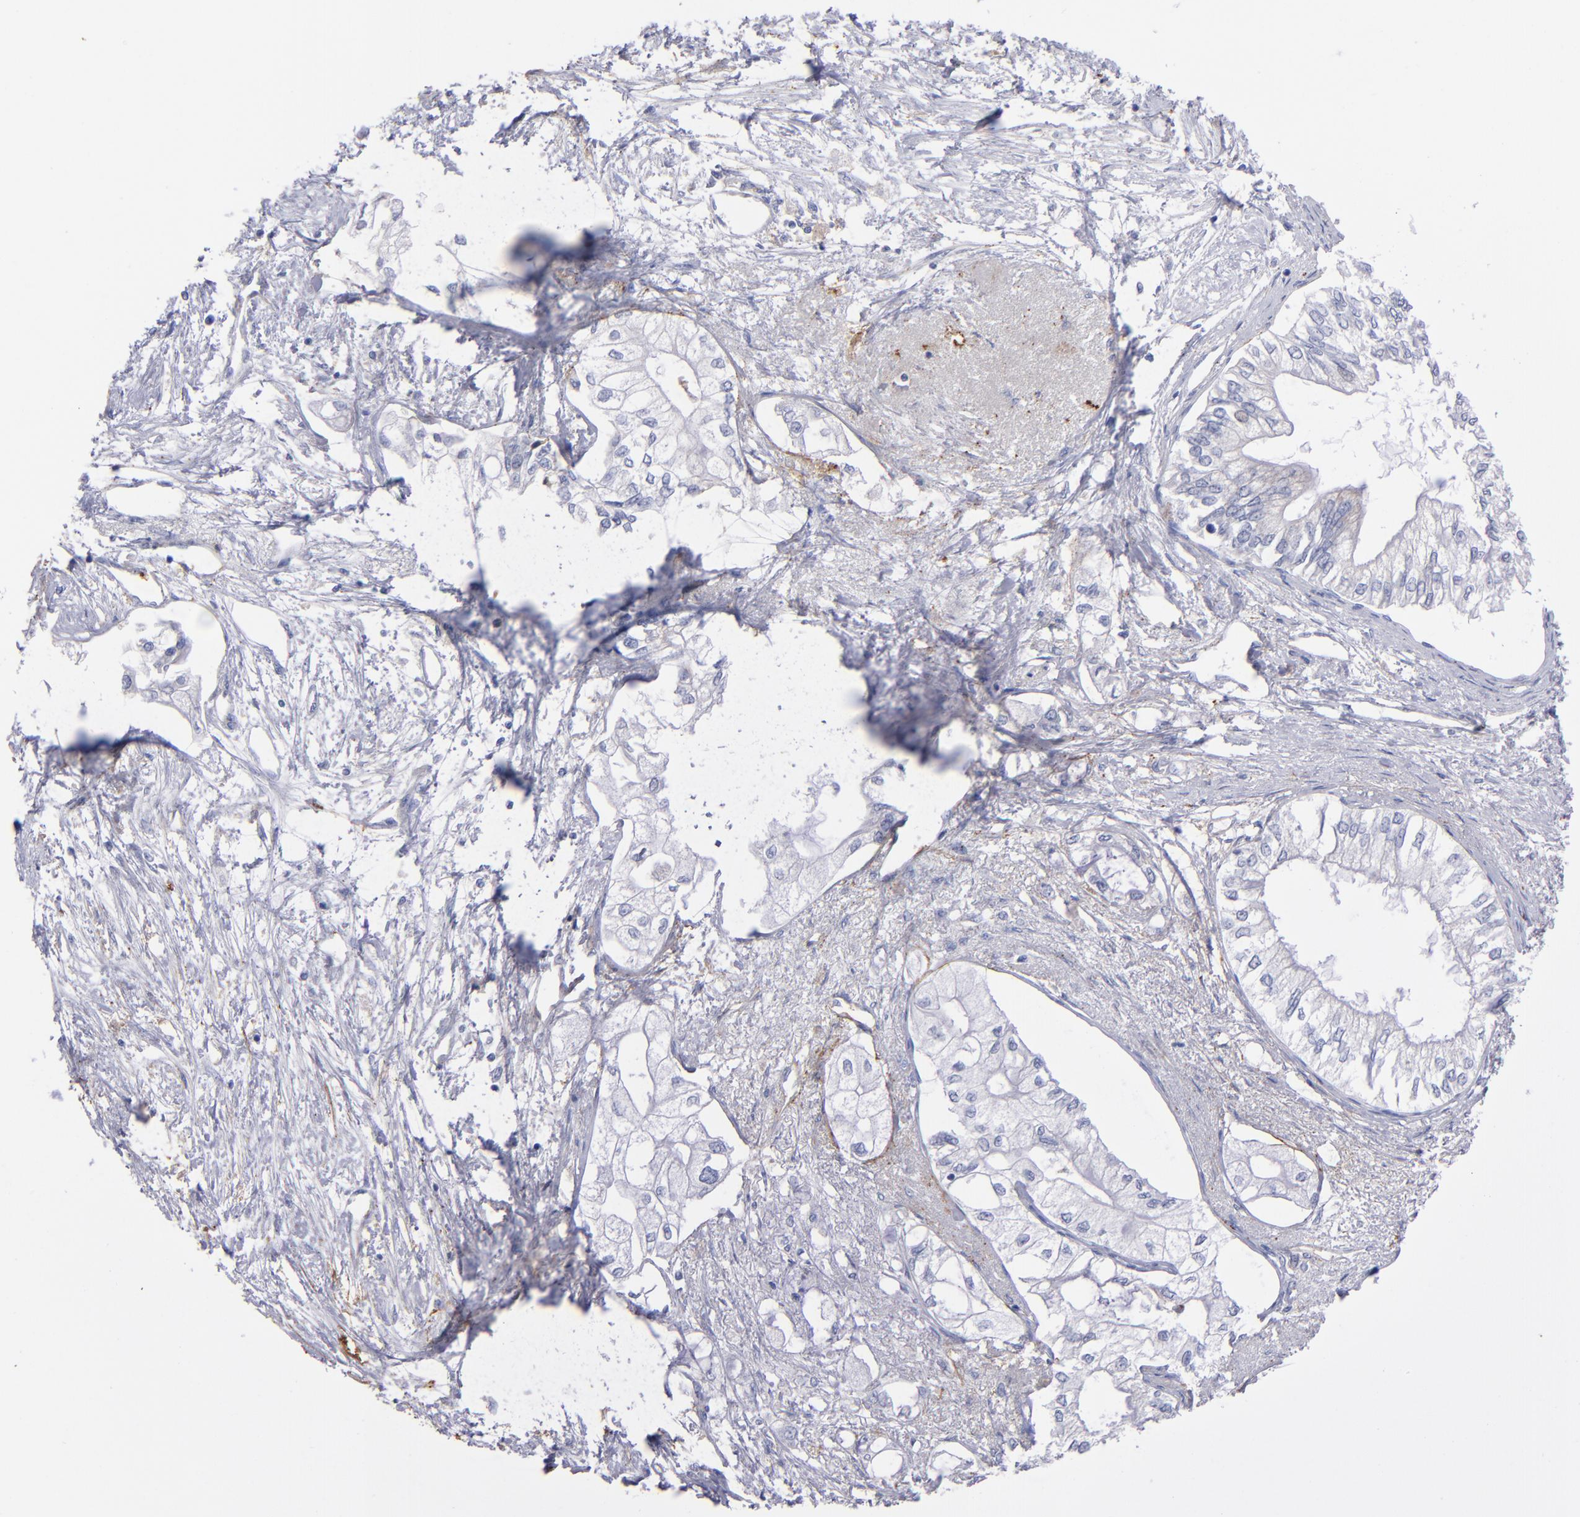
{"staining": {"intensity": "negative", "quantity": "none", "location": "none"}, "tissue": "pancreatic cancer", "cell_type": "Tumor cells", "image_type": "cancer", "snomed": [{"axis": "morphology", "description": "Adenocarcinoma, NOS"}, {"axis": "topography", "description": "Pancreas"}], "caption": "IHC micrograph of human pancreatic cancer stained for a protein (brown), which demonstrates no positivity in tumor cells. (DAB immunohistochemistry with hematoxylin counter stain).", "gene": "MFGE8", "patient": {"sex": "male", "age": 79}}